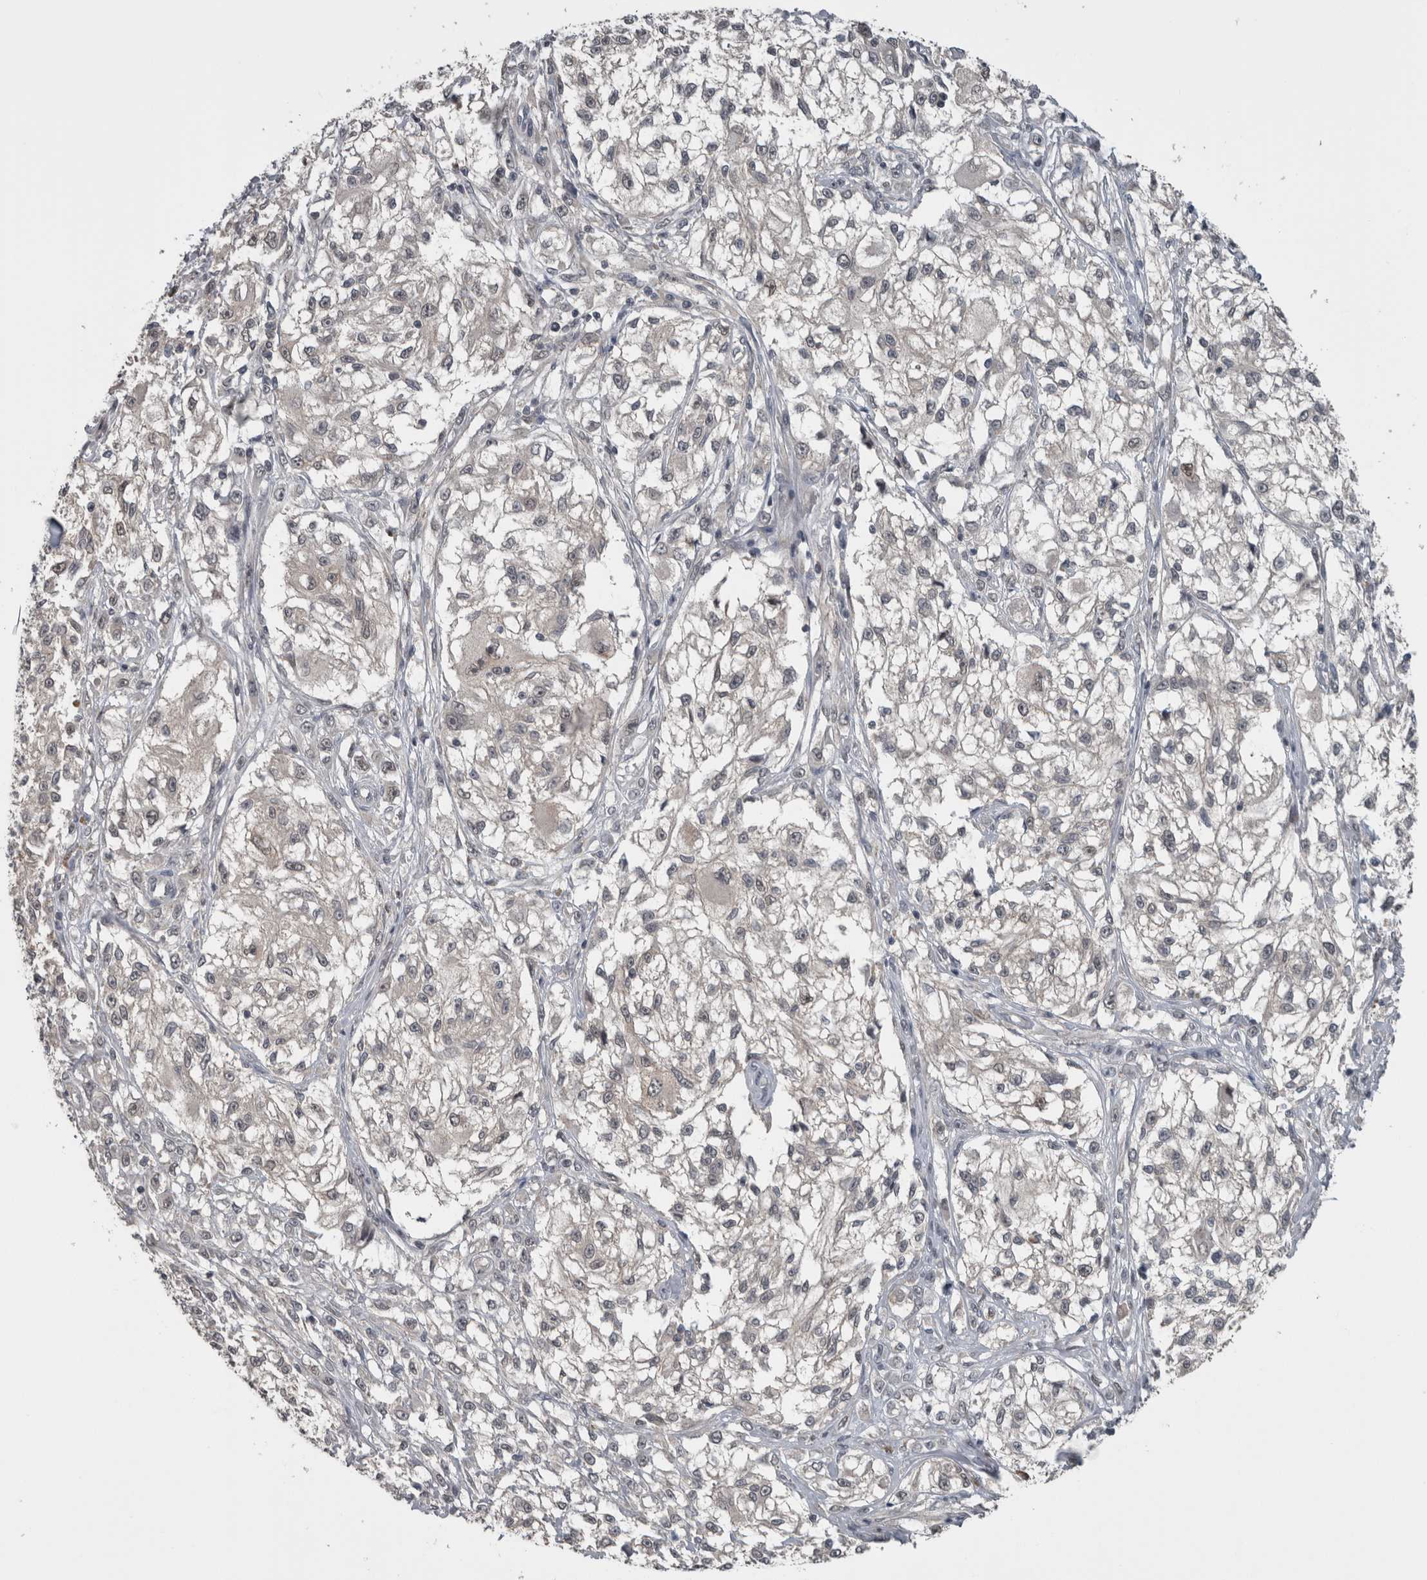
{"staining": {"intensity": "weak", "quantity": "<25%", "location": "nuclear"}, "tissue": "melanoma", "cell_type": "Tumor cells", "image_type": "cancer", "snomed": [{"axis": "morphology", "description": "Malignant melanoma, NOS"}, {"axis": "topography", "description": "Skin of head"}], "caption": "Immunohistochemical staining of human malignant melanoma demonstrates no significant expression in tumor cells.", "gene": "ZBTB21", "patient": {"sex": "male", "age": 83}}